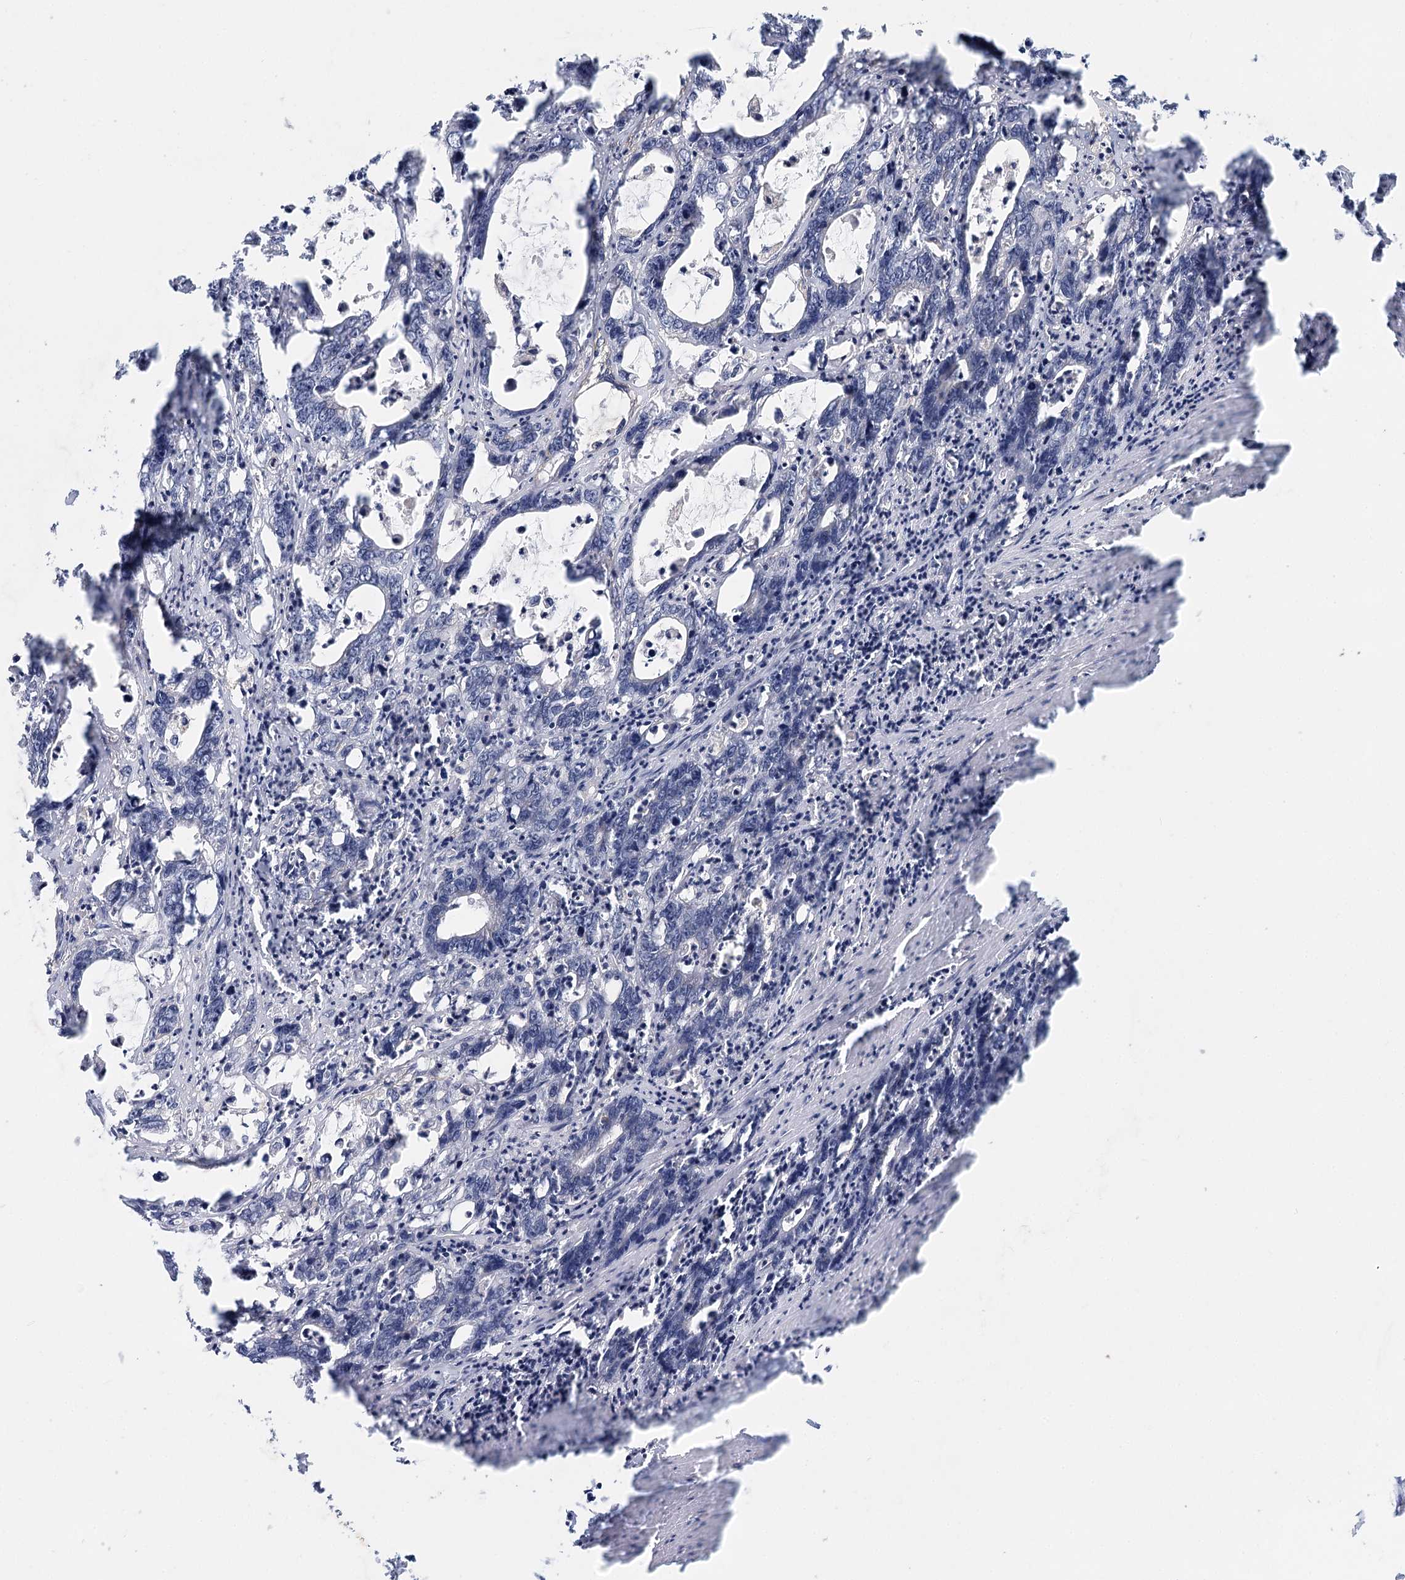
{"staining": {"intensity": "negative", "quantity": "none", "location": "none"}, "tissue": "colorectal cancer", "cell_type": "Tumor cells", "image_type": "cancer", "snomed": [{"axis": "morphology", "description": "Adenocarcinoma, NOS"}, {"axis": "topography", "description": "Colon"}], "caption": "Tumor cells show no significant expression in colorectal cancer.", "gene": "AP3B1", "patient": {"sex": "female", "age": 75}}